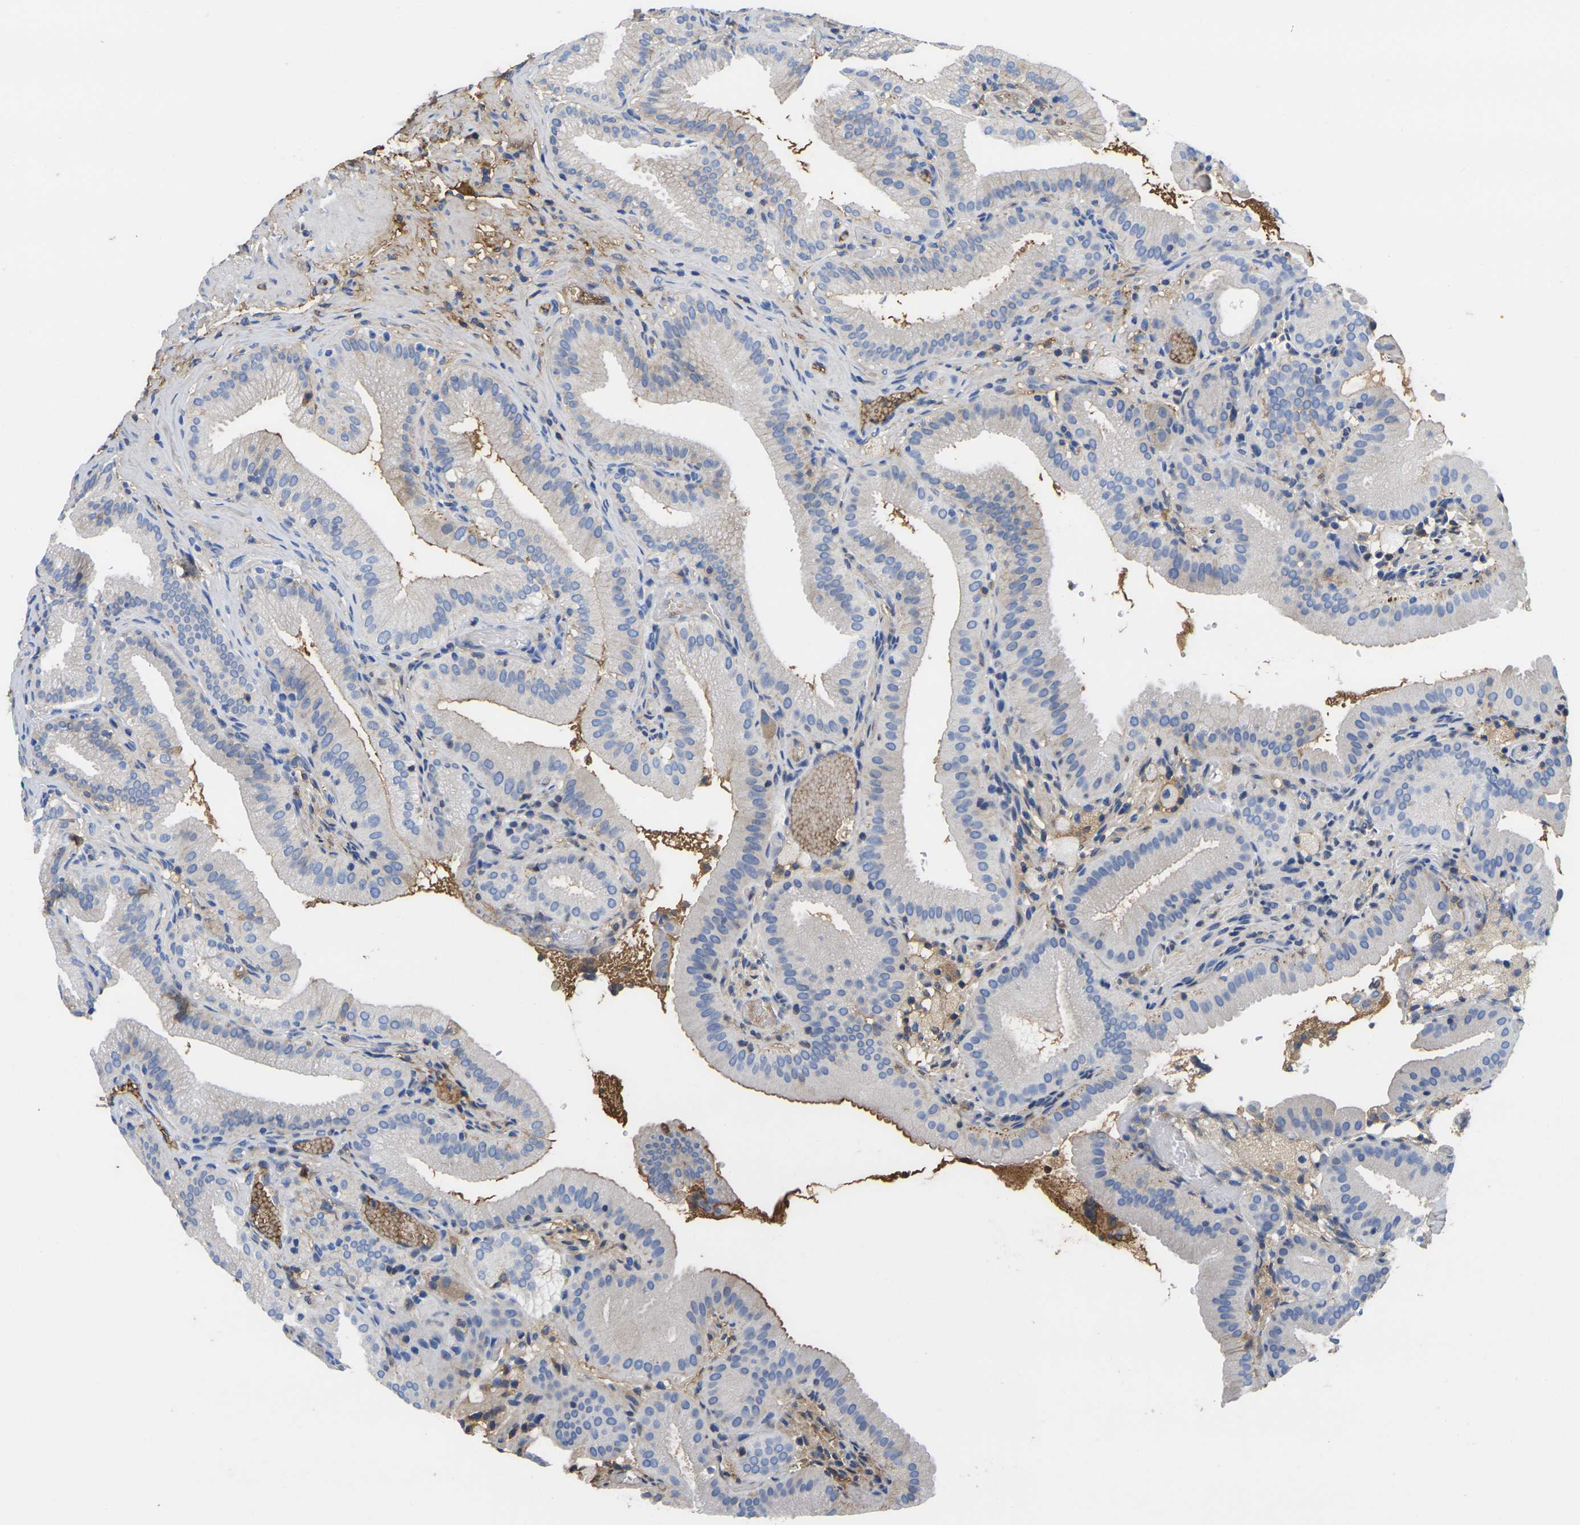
{"staining": {"intensity": "moderate", "quantity": "<25%", "location": "cytoplasmic/membranous"}, "tissue": "gallbladder", "cell_type": "Glandular cells", "image_type": "normal", "snomed": [{"axis": "morphology", "description": "Normal tissue, NOS"}, {"axis": "topography", "description": "Gallbladder"}], "caption": "Immunohistochemical staining of unremarkable gallbladder exhibits low levels of moderate cytoplasmic/membranous expression in approximately <25% of glandular cells.", "gene": "GREM2", "patient": {"sex": "male", "age": 54}}